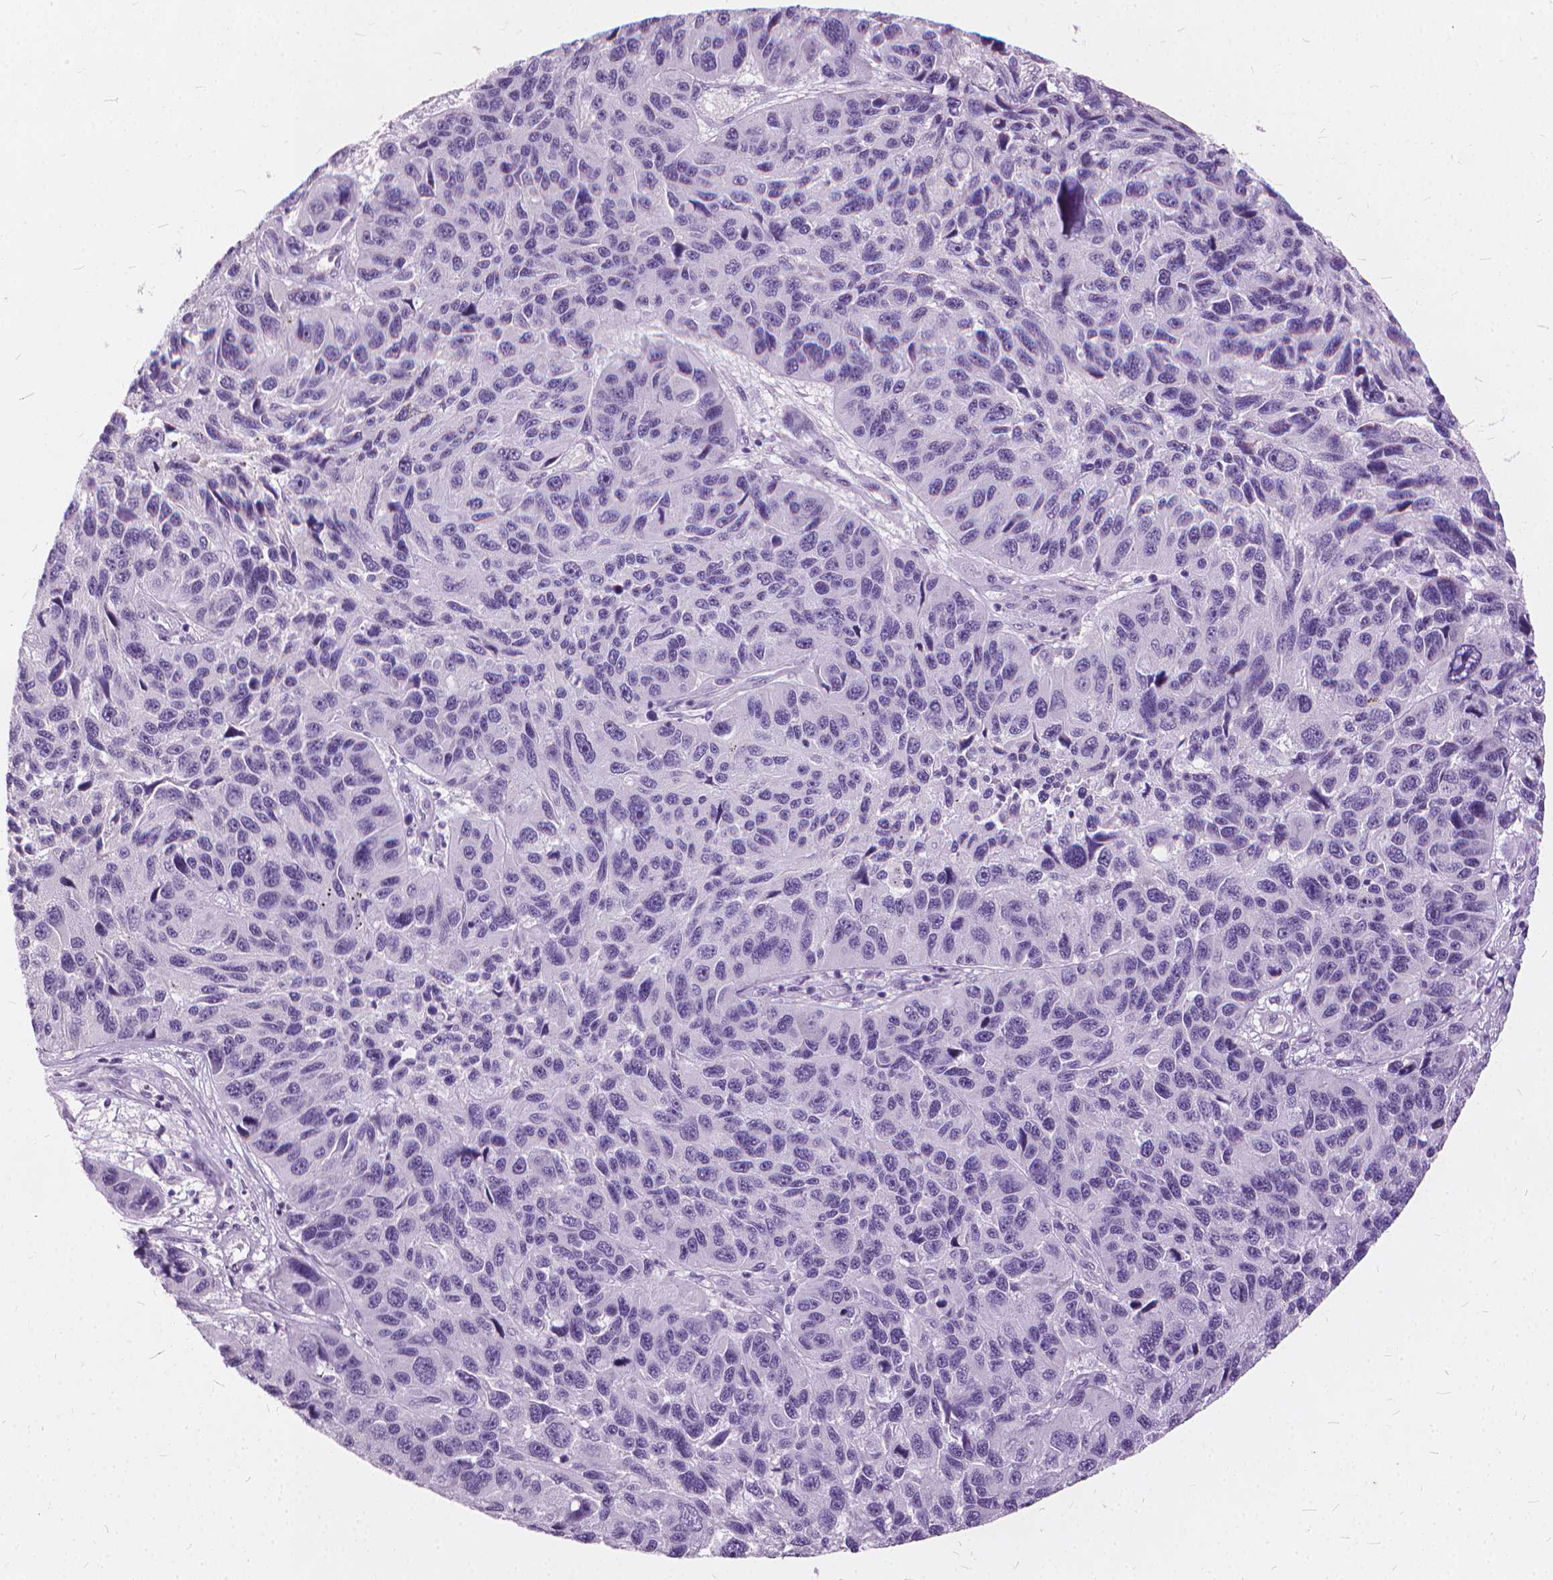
{"staining": {"intensity": "negative", "quantity": "none", "location": "none"}, "tissue": "melanoma", "cell_type": "Tumor cells", "image_type": "cancer", "snomed": [{"axis": "morphology", "description": "Malignant melanoma, NOS"}, {"axis": "topography", "description": "Skin"}], "caption": "IHC photomicrograph of neoplastic tissue: melanoma stained with DAB exhibits no significant protein staining in tumor cells.", "gene": "DNM1", "patient": {"sex": "male", "age": 53}}